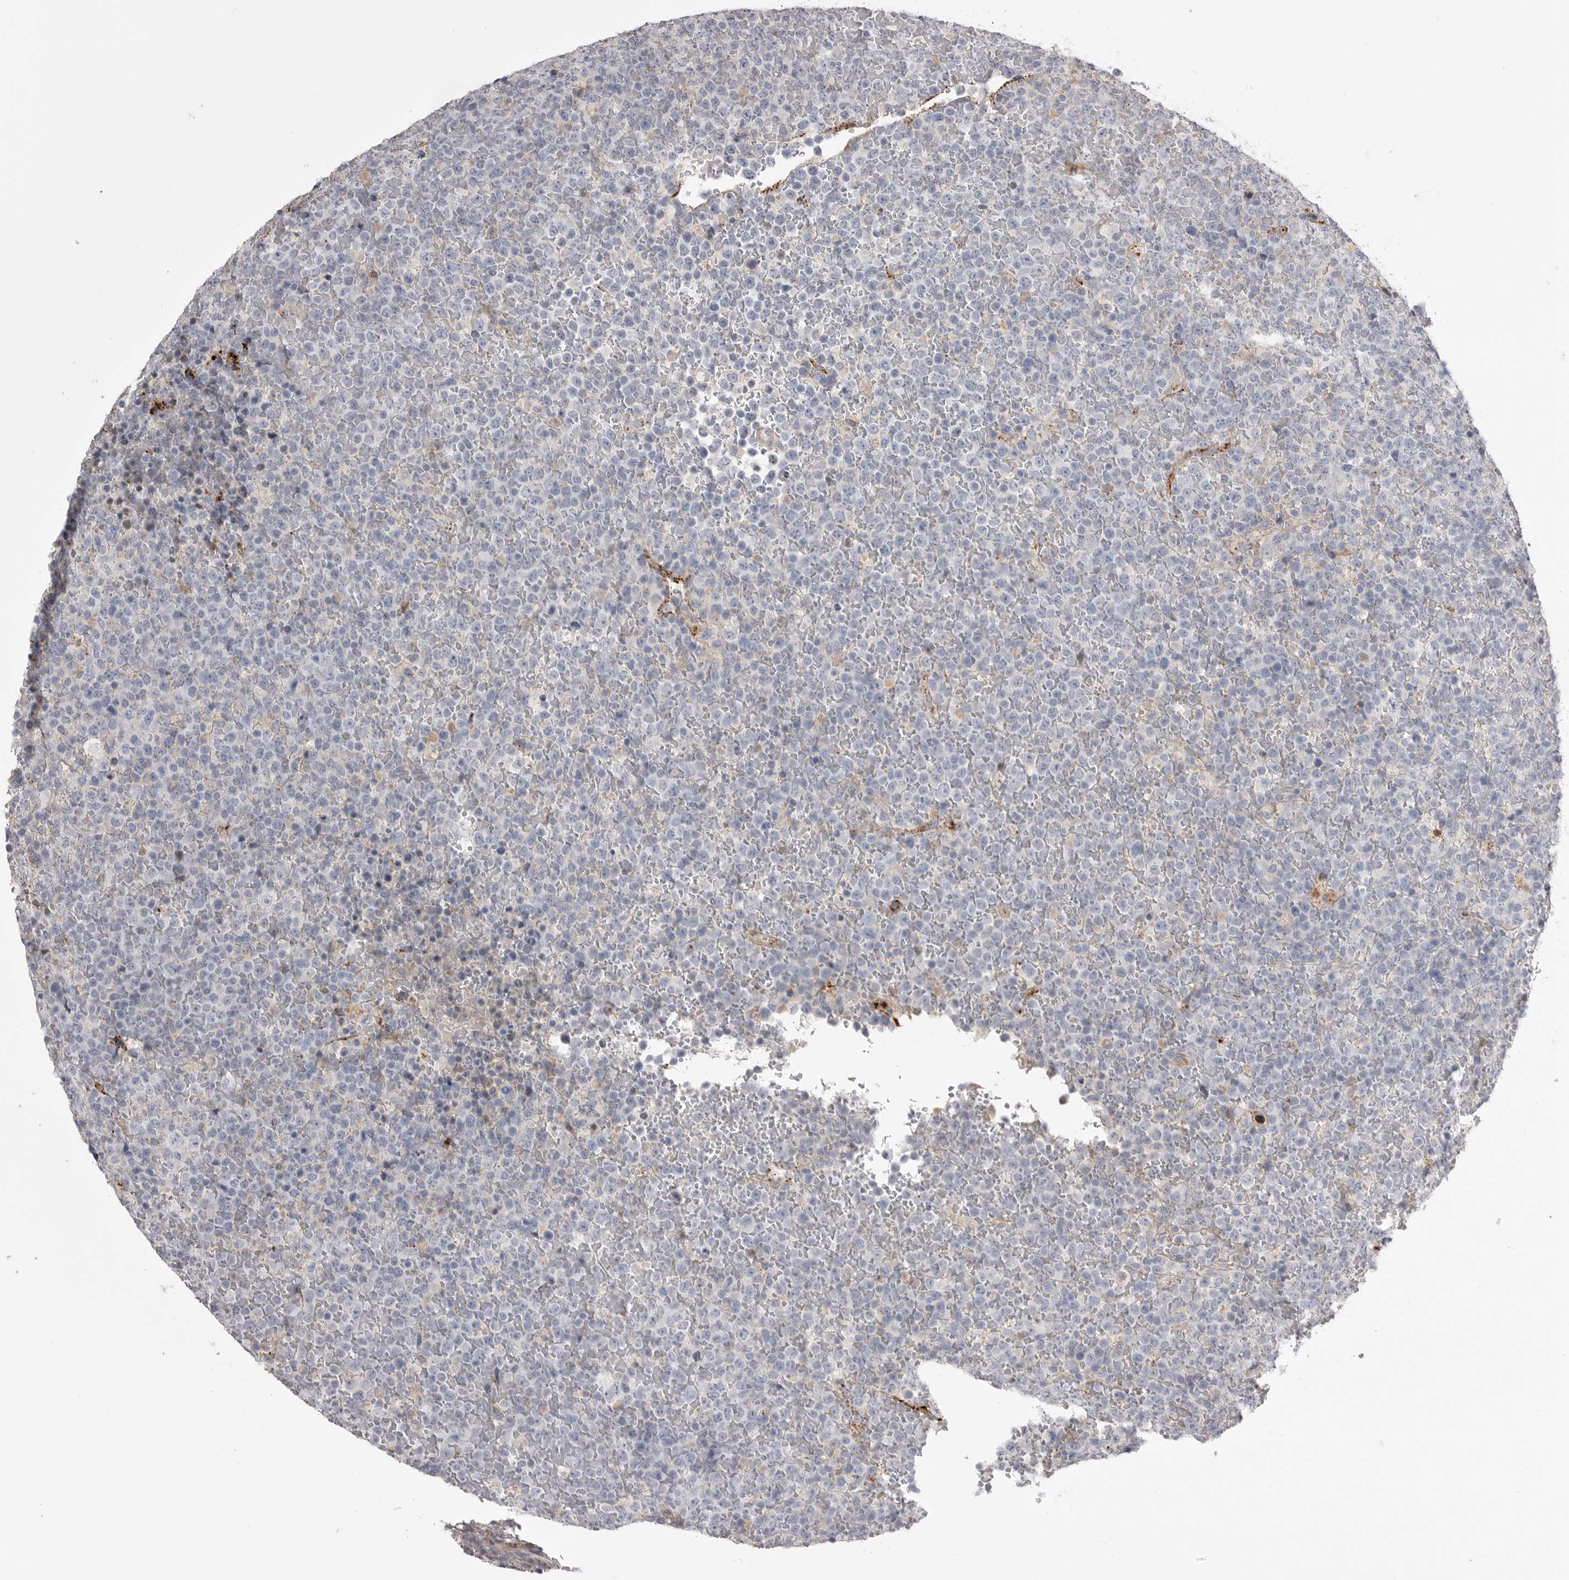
{"staining": {"intensity": "negative", "quantity": "none", "location": "none"}, "tissue": "lymphoma", "cell_type": "Tumor cells", "image_type": "cancer", "snomed": [{"axis": "morphology", "description": "Malignant lymphoma, non-Hodgkin's type, High grade"}, {"axis": "topography", "description": "Lymph node"}], "caption": "Malignant lymphoma, non-Hodgkin's type (high-grade) was stained to show a protein in brown. There is no significant expression in tumor cells.", "gene": "PSPN", "patient": {"sex": "male", "age": 13}}